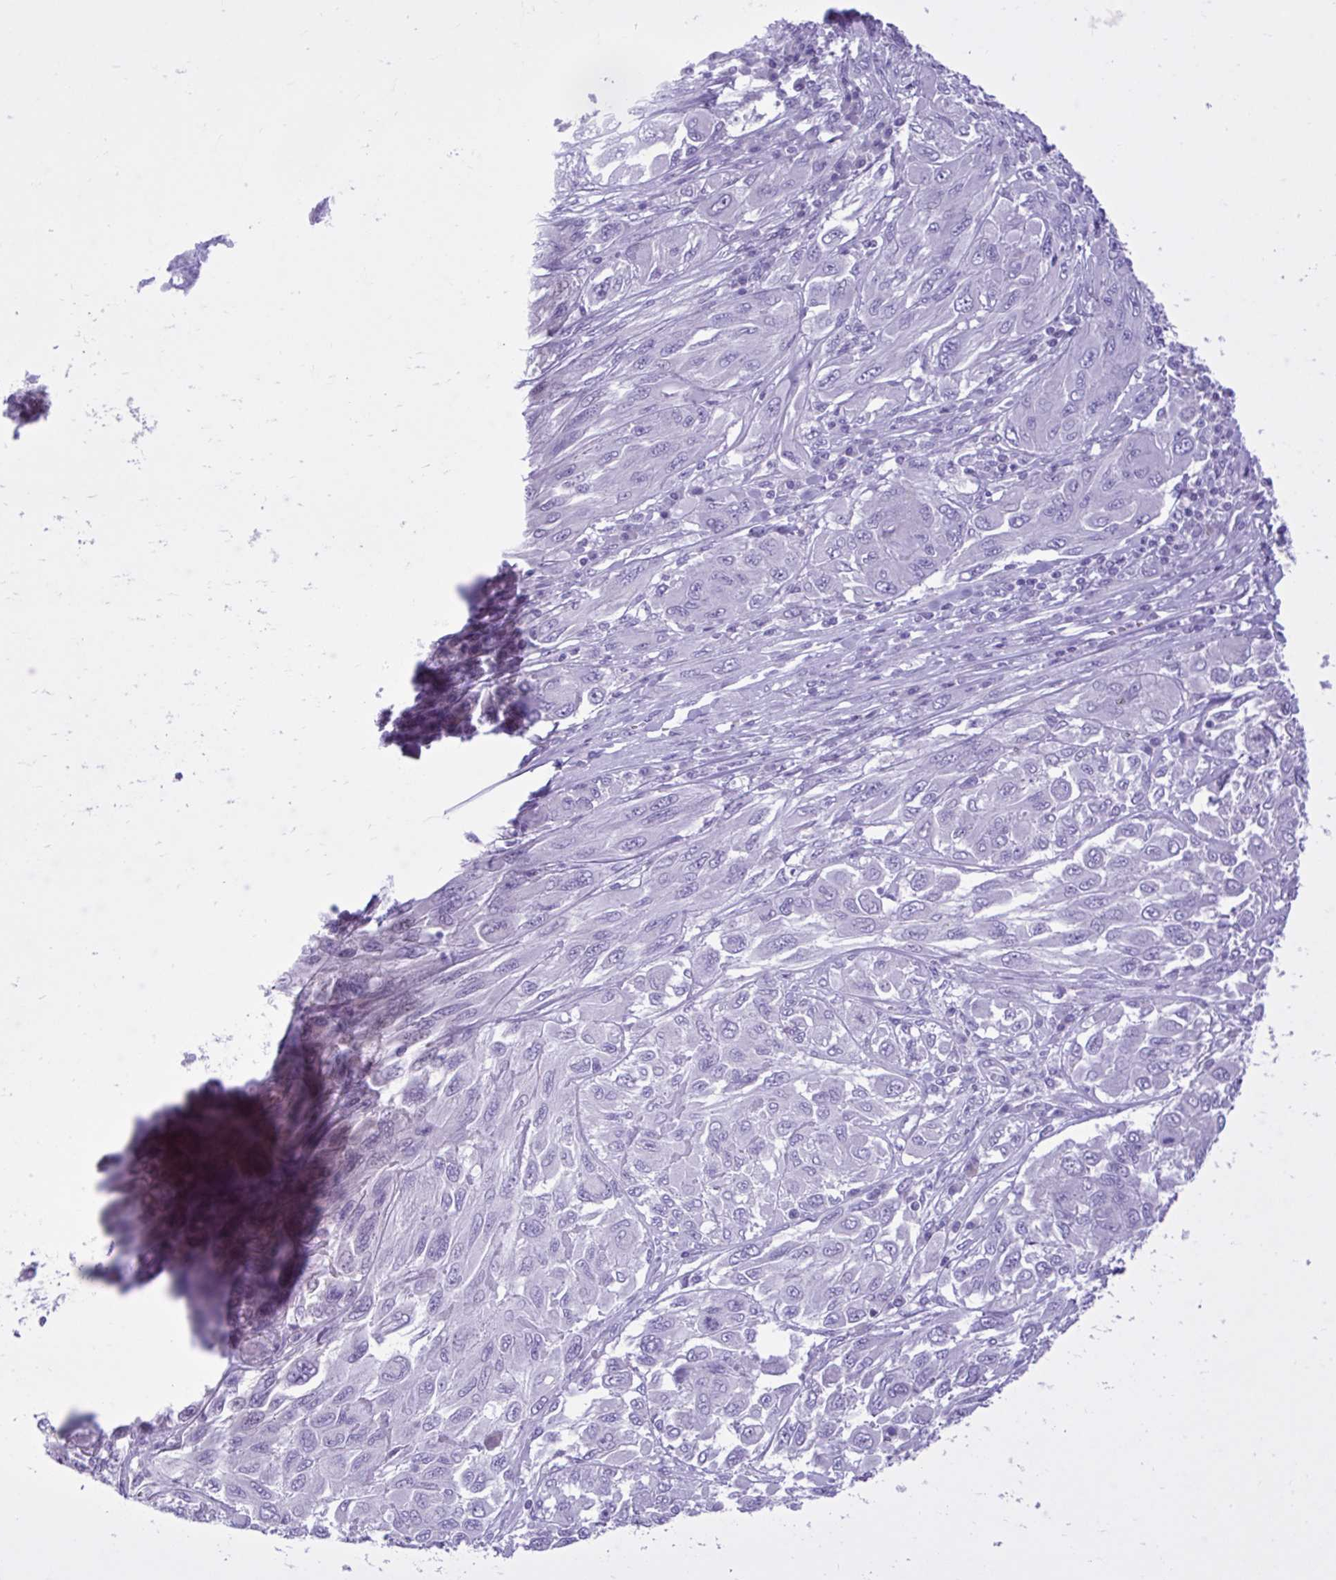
{"staining": {"intensity": "negative", "quantity": "none", "location": "none"}, "tissue": "melanoma", "cell_type": "Tumor cells", "image_type": "cancer", "snomed": [{"axis": "morphology", "description": "Malignant melanoma, NOS"}, {"axis": "topography", "description": "Skin"}], "caption": "This photomicrograph is of melanoma stained with IHC to label a protein in brown with the nuclei are counter-stained blue. There is no staining in tumor cells.", "gene": "FAM153A", "patient": {"sex": "female", "age": 91}}